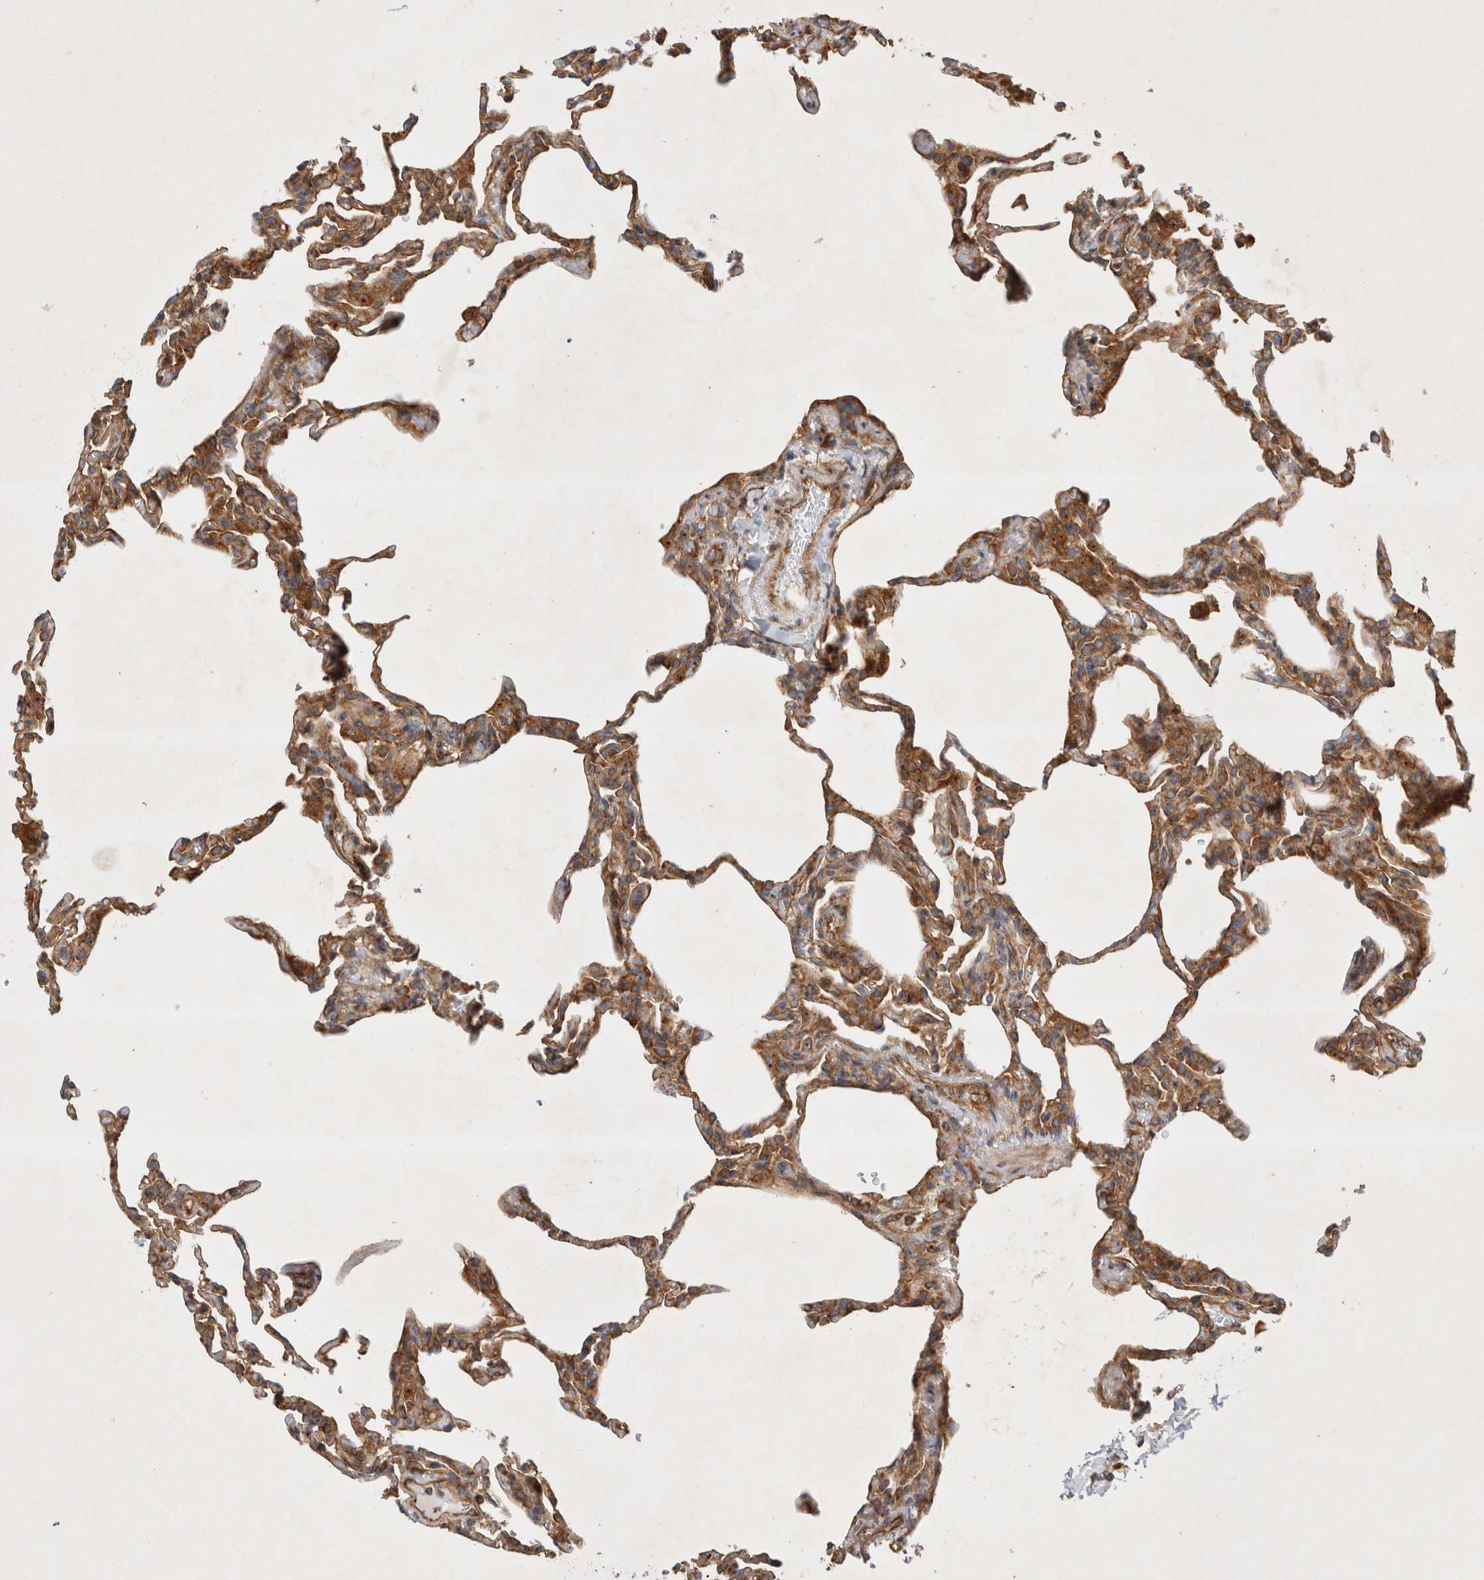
{"staining": {"intensity": "moderate", "quantity": ">75%", "location": "cytoplasmic/membranous"}, "tissue": "lung", "cell_type": "Alveolar cells", "image_type": "normal", "snomed": [{"axis": "morphology", "description": "Normal tissue, NOS"}, {"axis": "topography", "description": "Lung"}], "caption": "Protein expression analysis of normal lung displays moderate cytoplasmic/membranous staining in approximately >75% of alveolar cells. (DAB IHC, brown staining for protein, blue staining for nuclei).", "gene": "GPR150", "patient": {"sex": "male", "age": 20}}